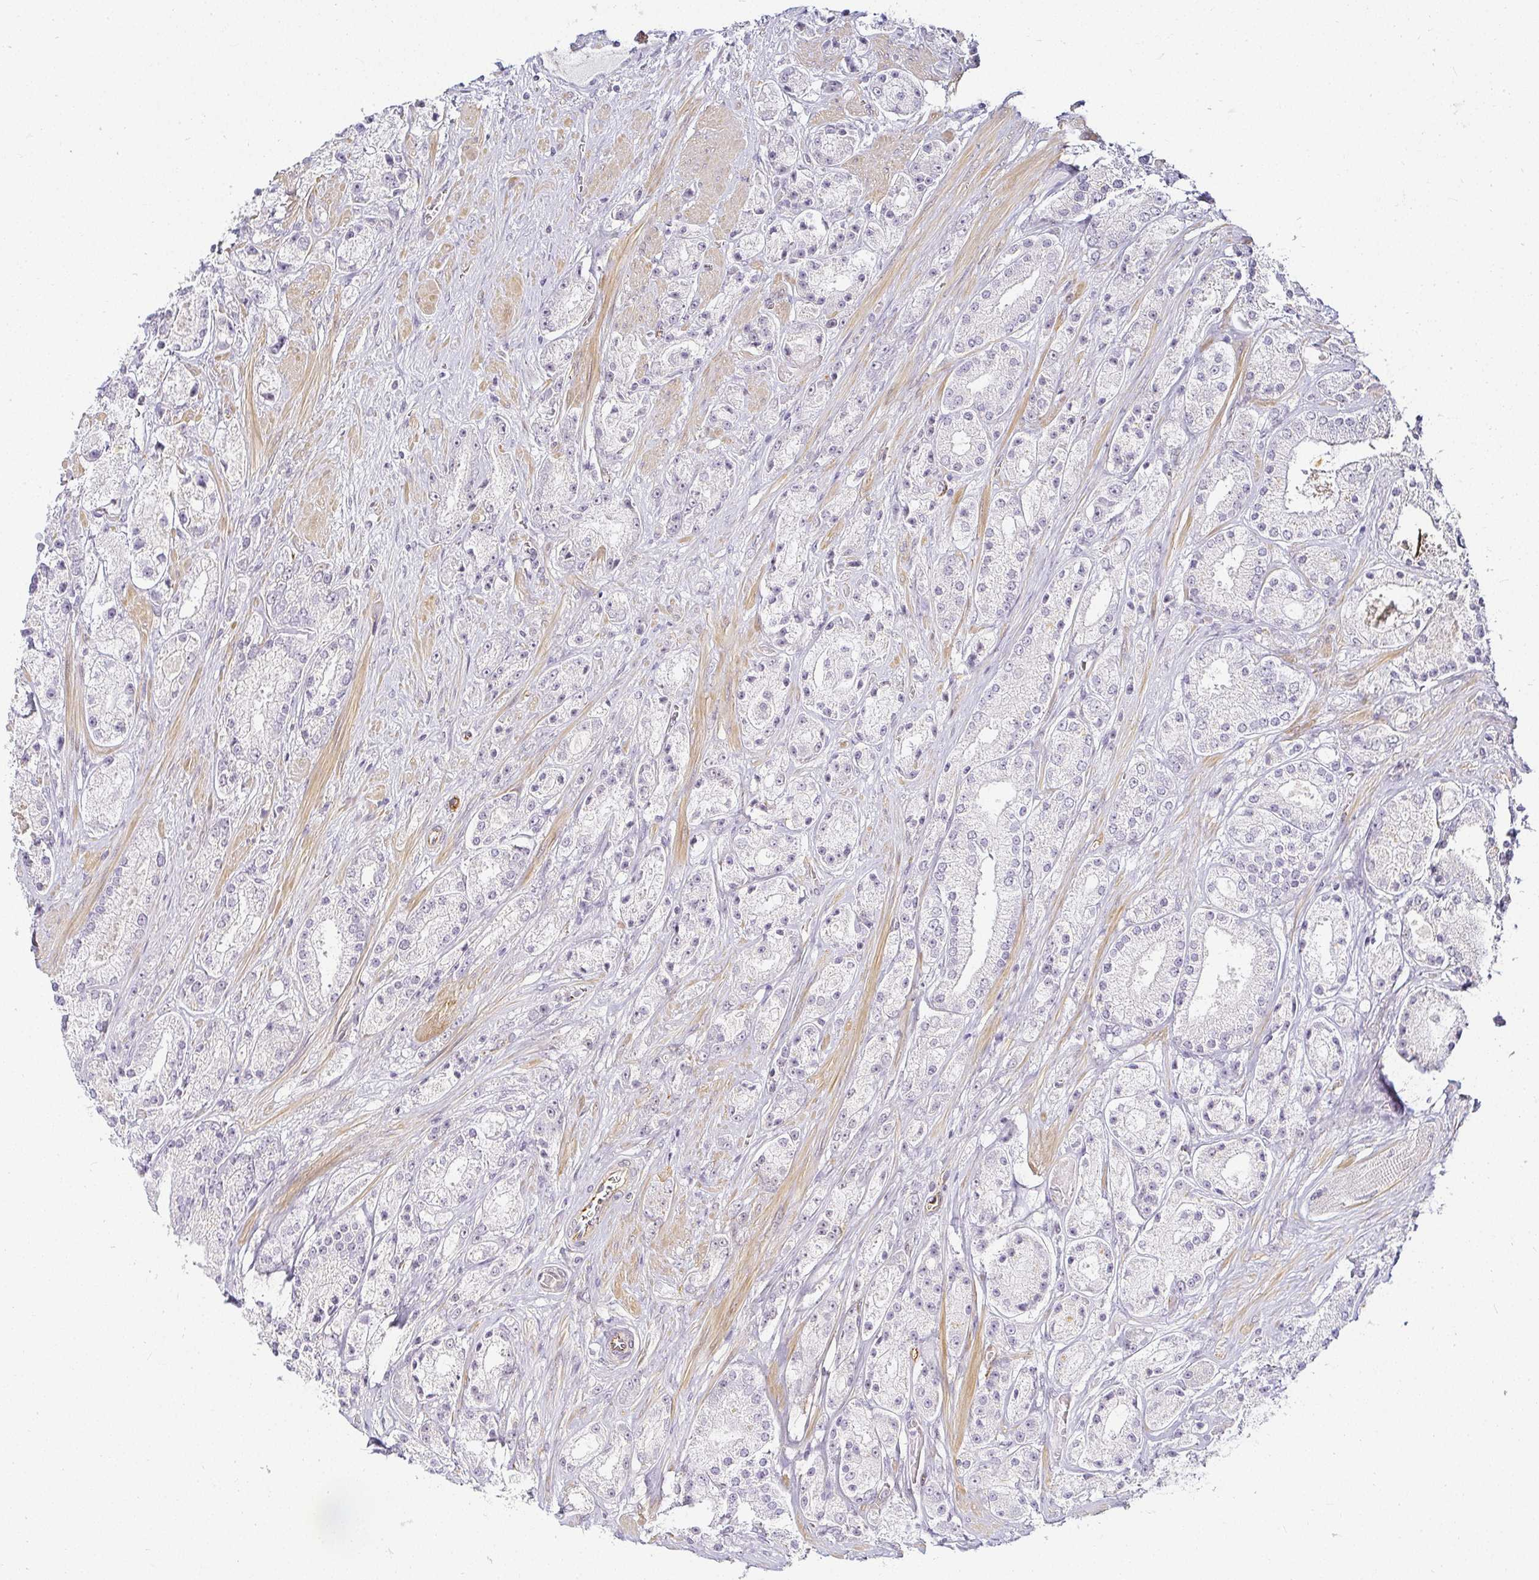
{"staining": {"intensity": "negative", "quantity": "none", "location": "none"}, "tissue": "prostate cancer", "cell_type": "Tumor cells", "image_type": "cancer", "snomed": [{"axis": "morphology", "description": "Adenocarcinoma, High grade"}, {"axis": "topography", "description": "Prostate"}], "caption": "An immunohistochemistry (IHC) histopathology image of prostate cancer (adenocarcinoma (high-grade)) is shown. There is no staining in tumor cells of prostate cancer (adenocarcinoma (high-grade)).", "gene": "ACAN", "patient": {"sex": "male", "age": 67}}